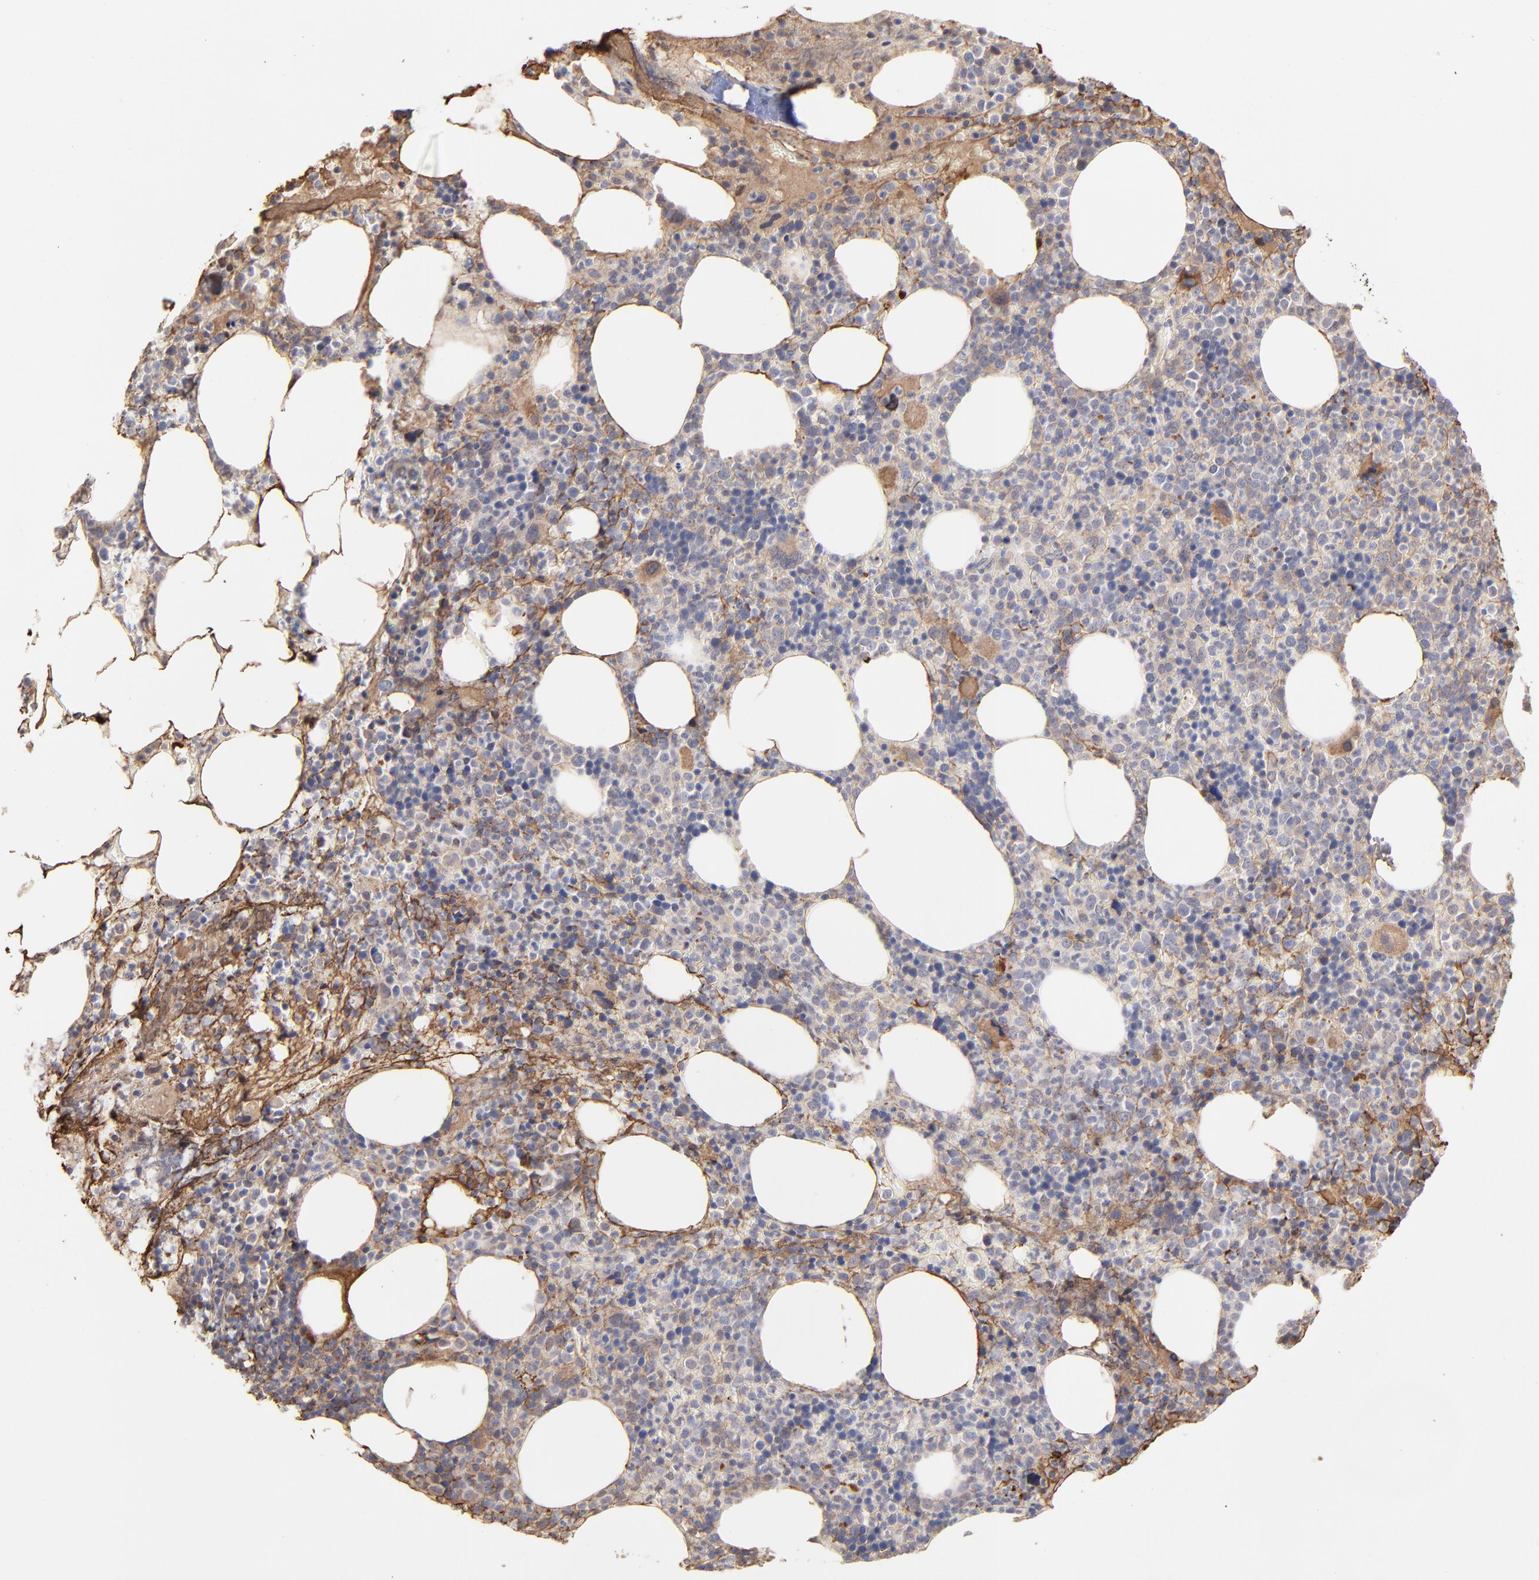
{"staining": {"intensity": "strong", "quantity": "<25%", "location": "cytoplasmic/membranous"}, "tissue": "bone marrow", "cell_type": "Hematopoietic cells", "image_type": "normal", "snomed": [{"axis": "morphology", "description": "Normal tissue, NOS"}, {"axis": "topography", "description": "Bone marrow"}], "caption": "Hematopoietic cells demonstrate medium levels of strong cytoplasmic/membranous positivity in approximately <25% of cells in benign bone marrow. (DAB IHC with brightfield microscopy, high magnification).", "gene": "PSMD14", "patient": {"sex": "female", "age": 66}}